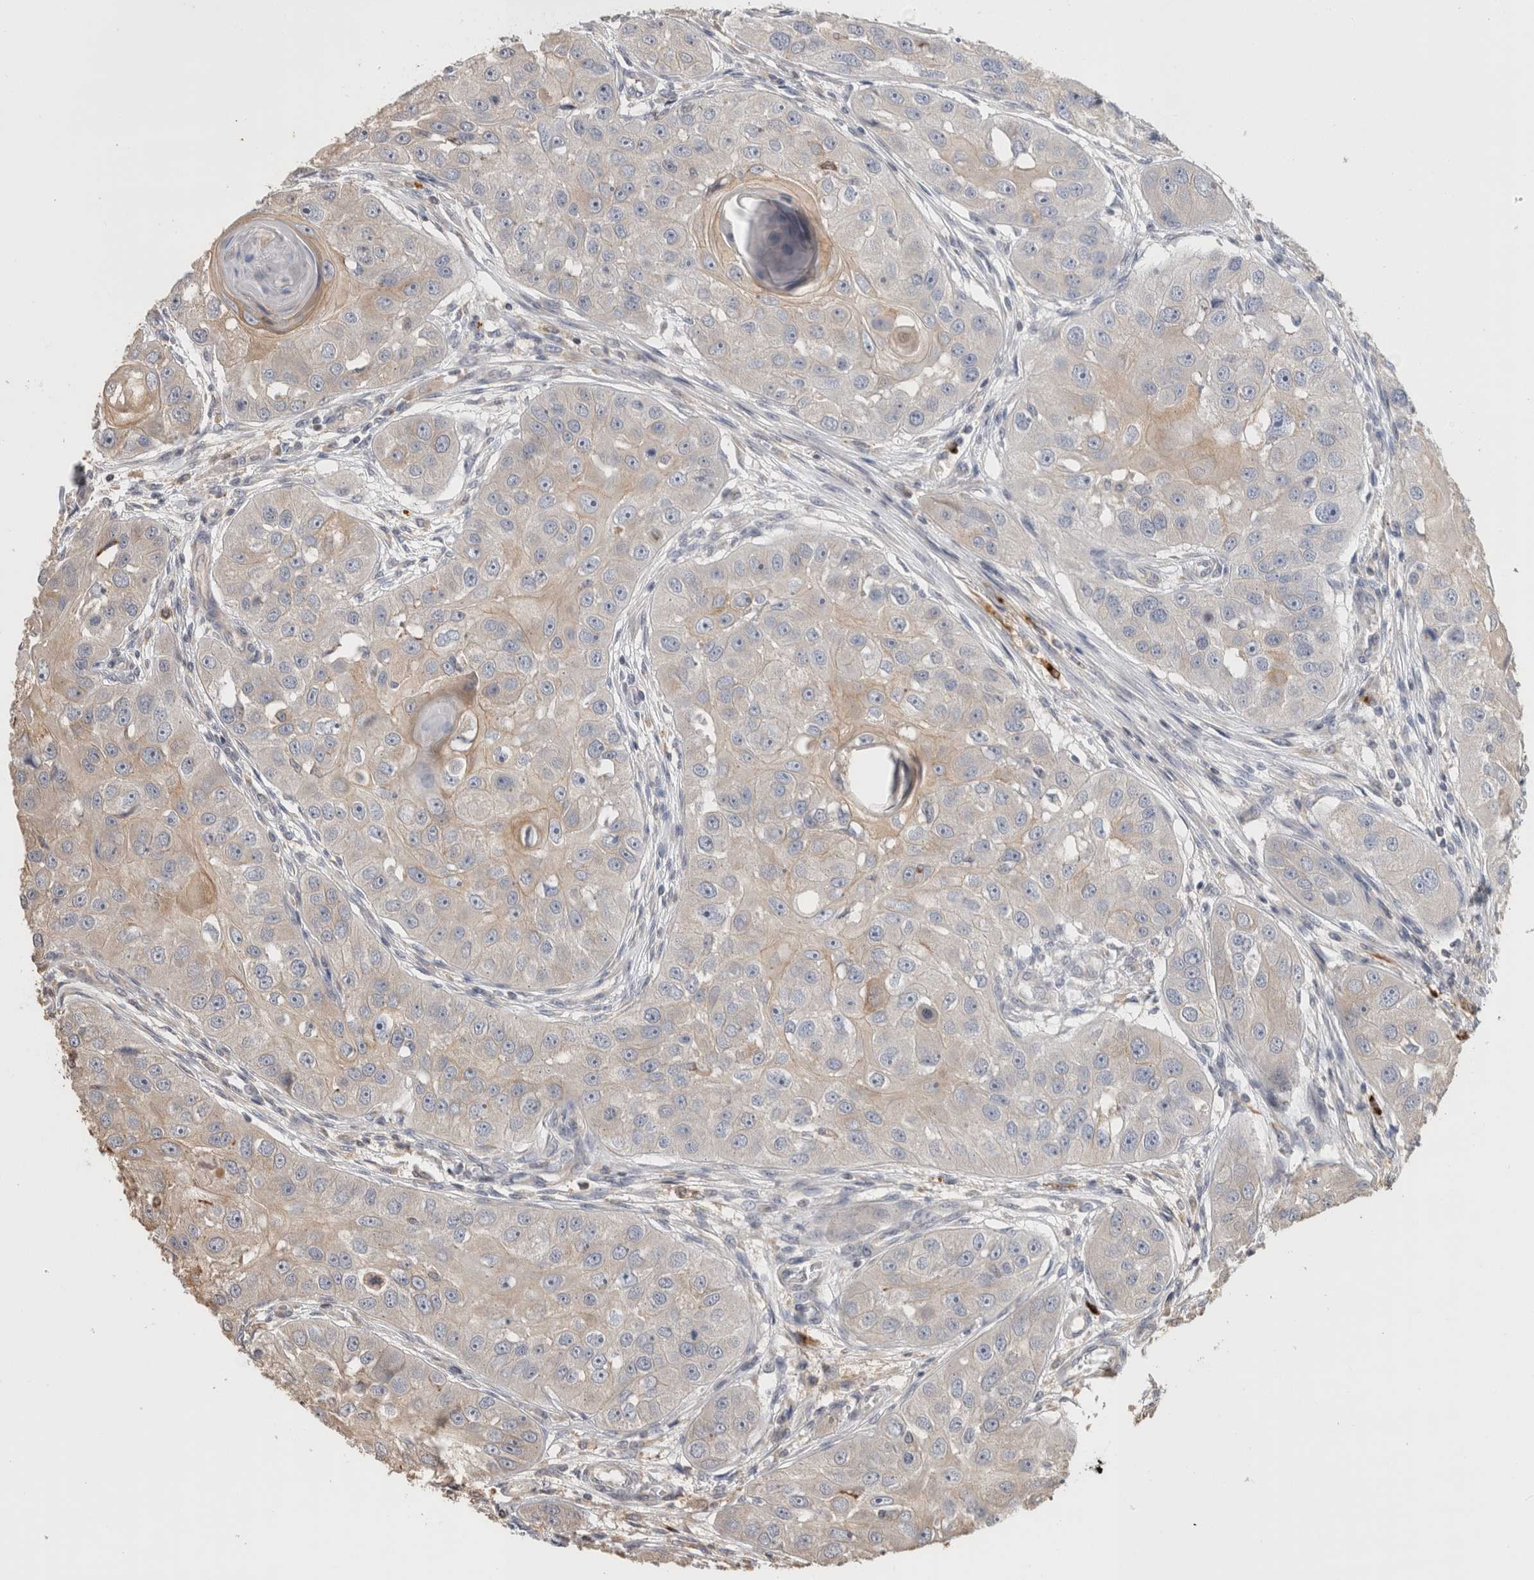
{"staining": {"intensity": "moderate", "quantity": "<25%", "location": "cytoplasmic/membranous"}, "tissue": "head and neck cancer", "cell_type": "Tumor cells", "image_type": "cancer", "snomed": [{"axis": "morphology", "description": "Normal tissue, NOS"}, {"axis": "morphology", "description": "Squamous cell carcinoma, NOS"}, {"axis": "topography", "description": "Skeletal muscle"}, {"axis": "topography", "description": "Head-Neck"}], "caption": "Moderate cytoplasmic/membranous positivity is identified in approximately <25% of tumor cells in head and neck cancer (squamous cell carcinoma).", "gene": "CLIP1", "patient": {"sex": "male", "age": 51}}